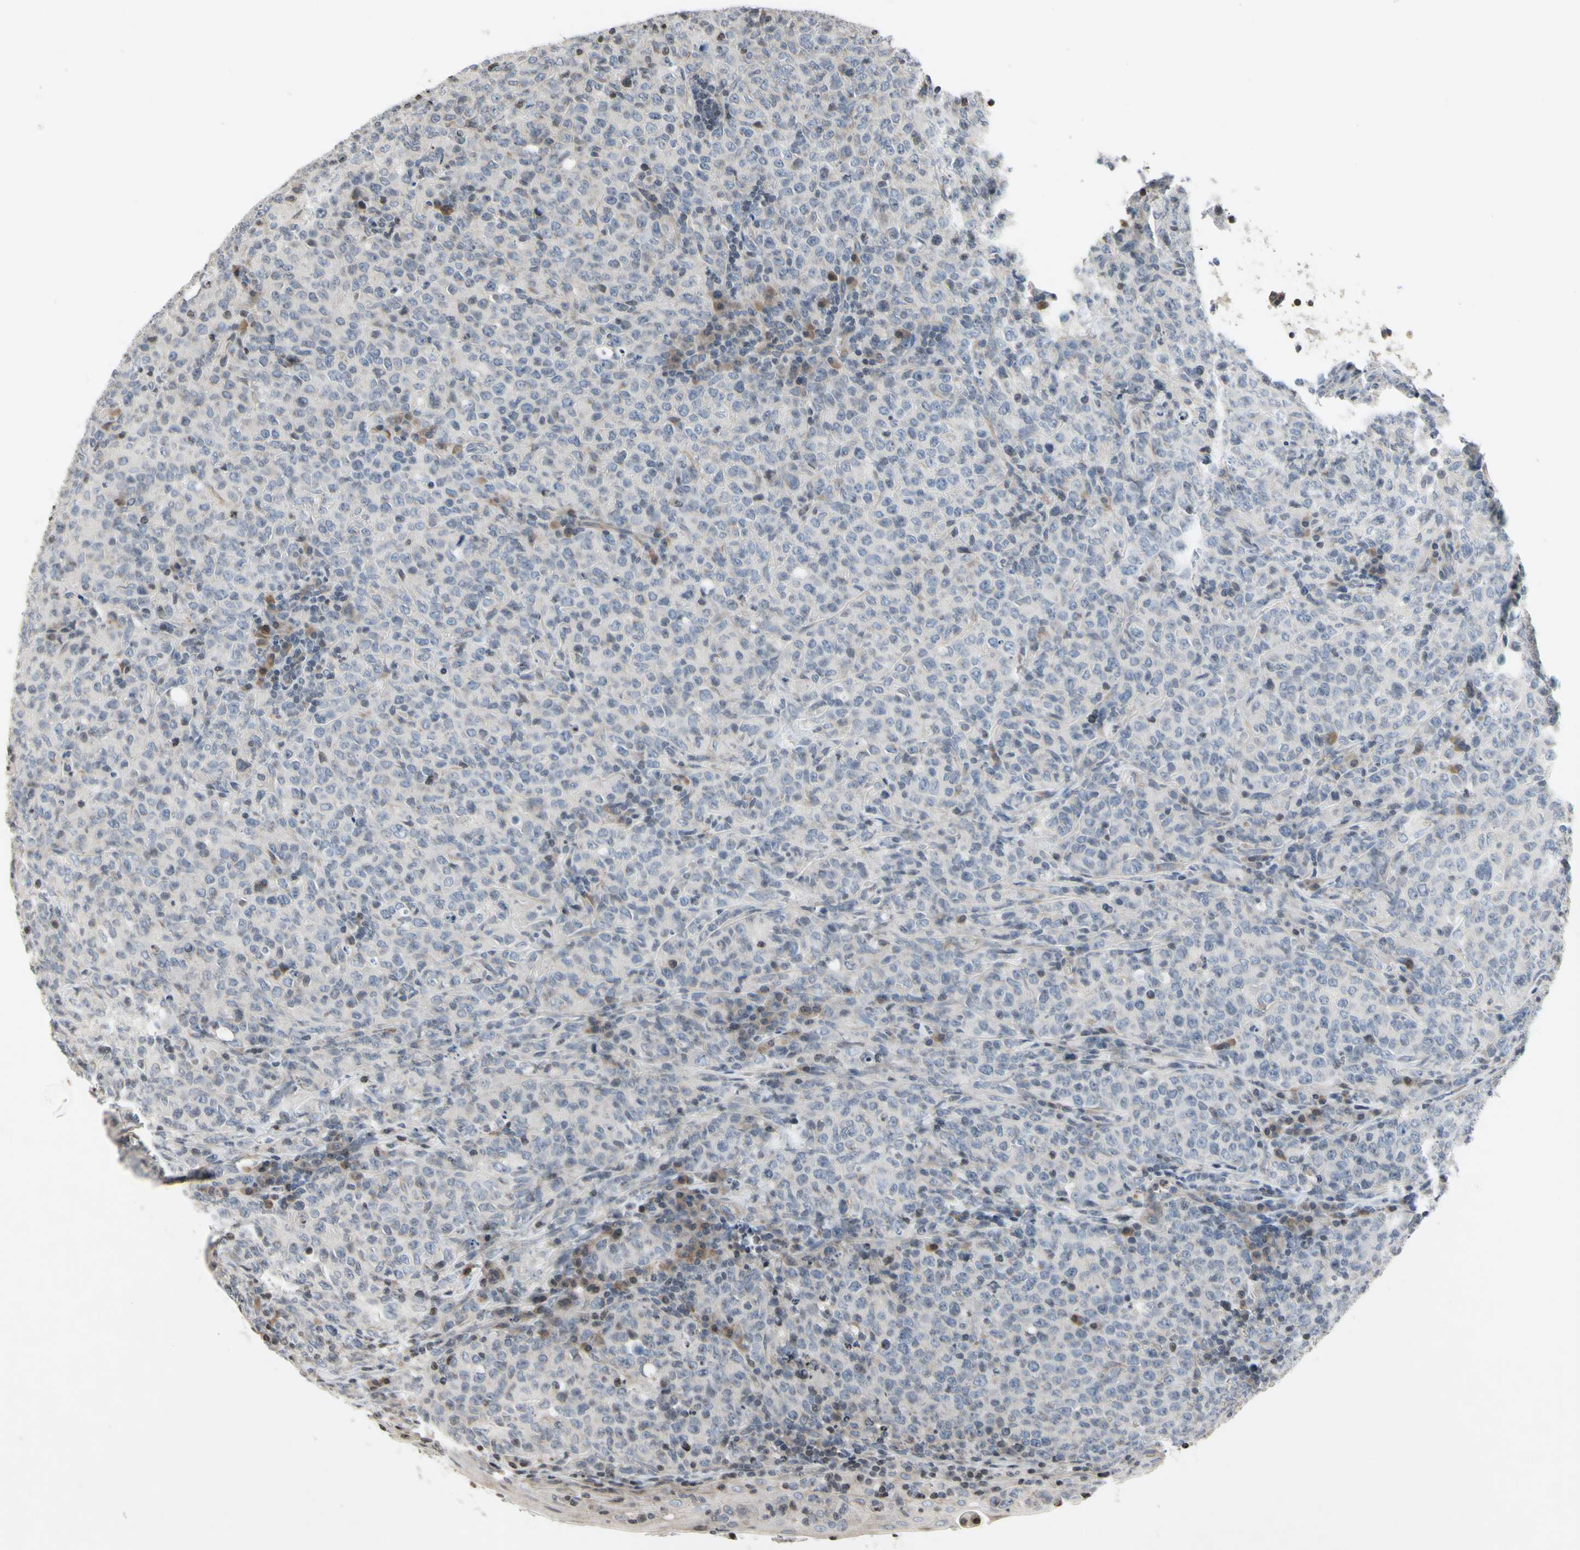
{"staining": {"intensity": "negative", "quantity": "none", "location": "none"}, "tissue": "lymphoma", "cell_type": "Tumor cells", "image_type": "cancer", "snomed": [{"axis": "morphology", "description": "Malignant lymphoma, non-Hodgkin's type, High grade"}, {"axis": "topography", "description": "Tonsil"}], "caption": "This micrograph is of lymphoma stained with IHC to label a protein in brown with the nuclei are counter-stained blue. There is no staining in tumor cells. (Brightfield microscopy of DAB IHC at high magnification).", "gene": "ARG1", "patient": {"sex": "female", "age": 36}}